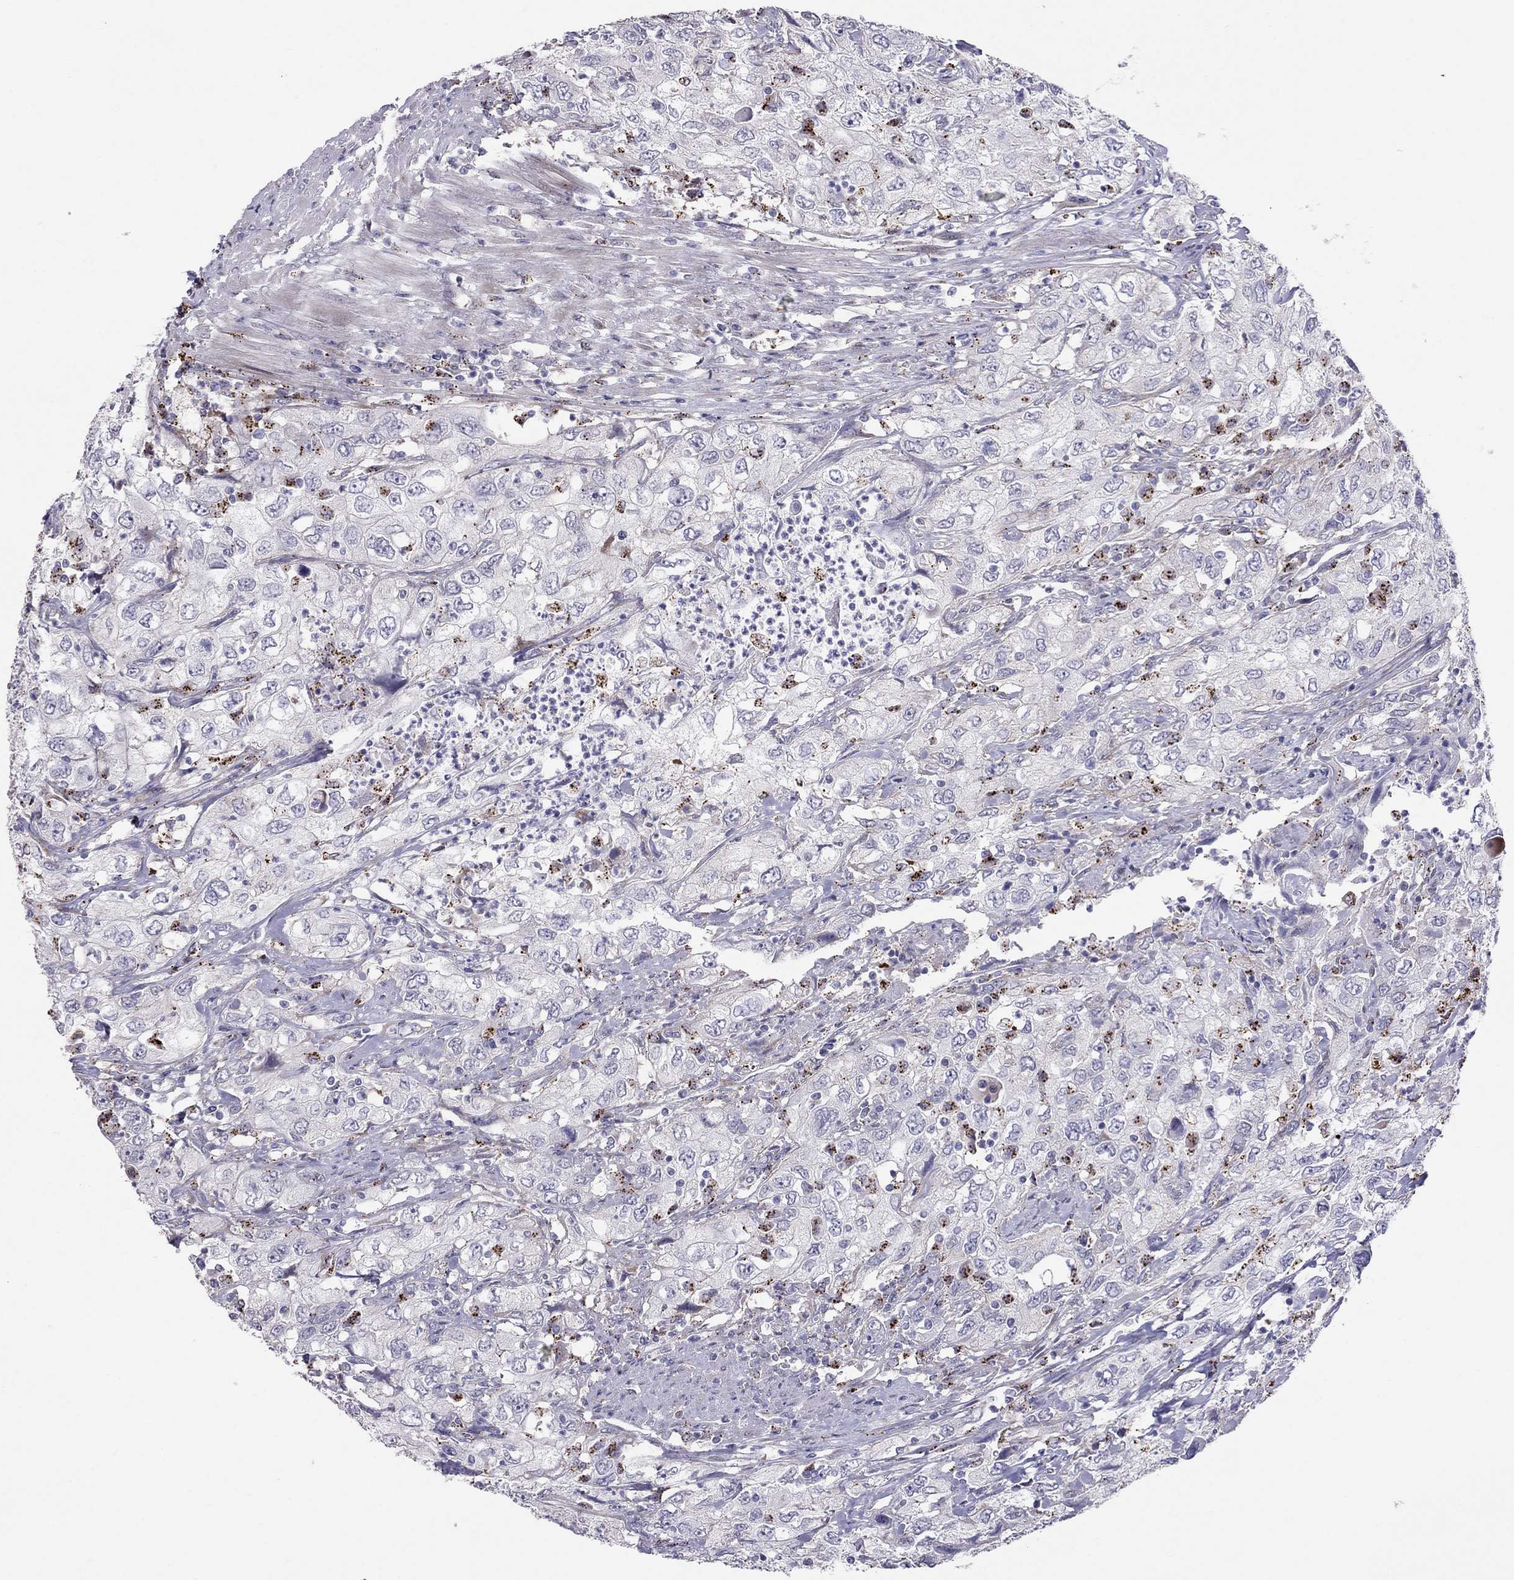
{"staining": {"intensity": "negative", "quantity": "none", "location": "none"}, "tissue": "urothelial cancer", "cell_type": "Tumor cells", "image_type": "cancer", "snomed": [{"axis": "morphology", "description": "Urothelial carcinoma, High grade"}, {"axis": "topography", "description": "Urinary bladder"}], "caption": "IHC micrograph of neoplastic tissue: human high-grade urothelial carcinoma stained with DAB reveals no significant protein expression in tumor cells. The staining was performed using DAB to visualize the protein expression in brown, while the nuclei were stained in blue with hematoxylin (Magnification: 20x).", "gene": "MAGEB4", "patient": {"sex": "male", "age": 76}}